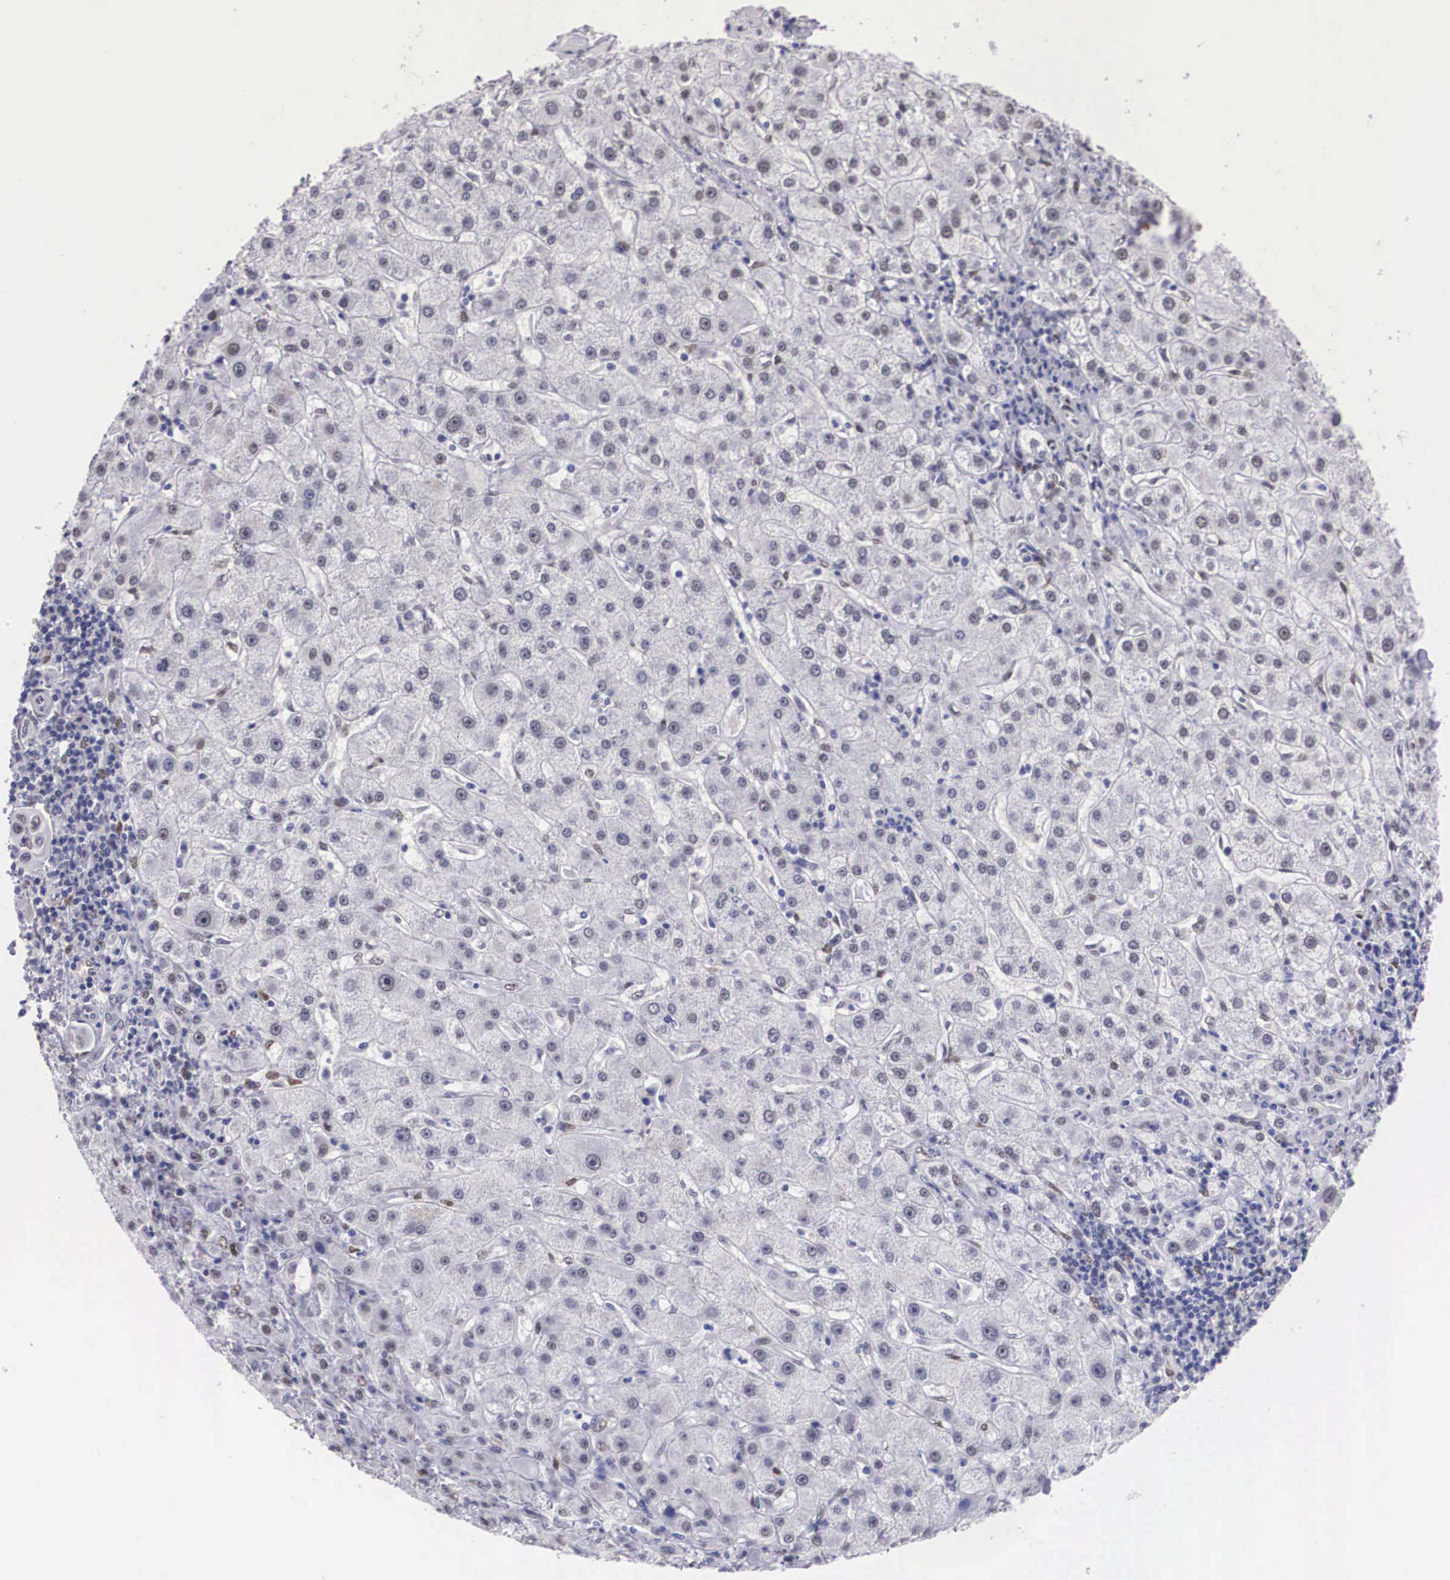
{"staining": {"intensity": "moderate", "quantity": "25%-75%", "location": "nuclear"}, "tissue": "liver cancer", "cell_type": "Tumor cells", "image_type": "cancer", "snomed": [{"axis": "morphology", "description": "Cholangiocarcinoma"}, {"axis": "topography", "description": "Liver"}], "caption": "Liver cholangiocarcinoma stained with a brown dye exhibits moderate nuclear positive positivity in about 25%-75% of tumor cells.", "gene": "KHDRBS3", "patient": {"sex": "female", "age": 79}}